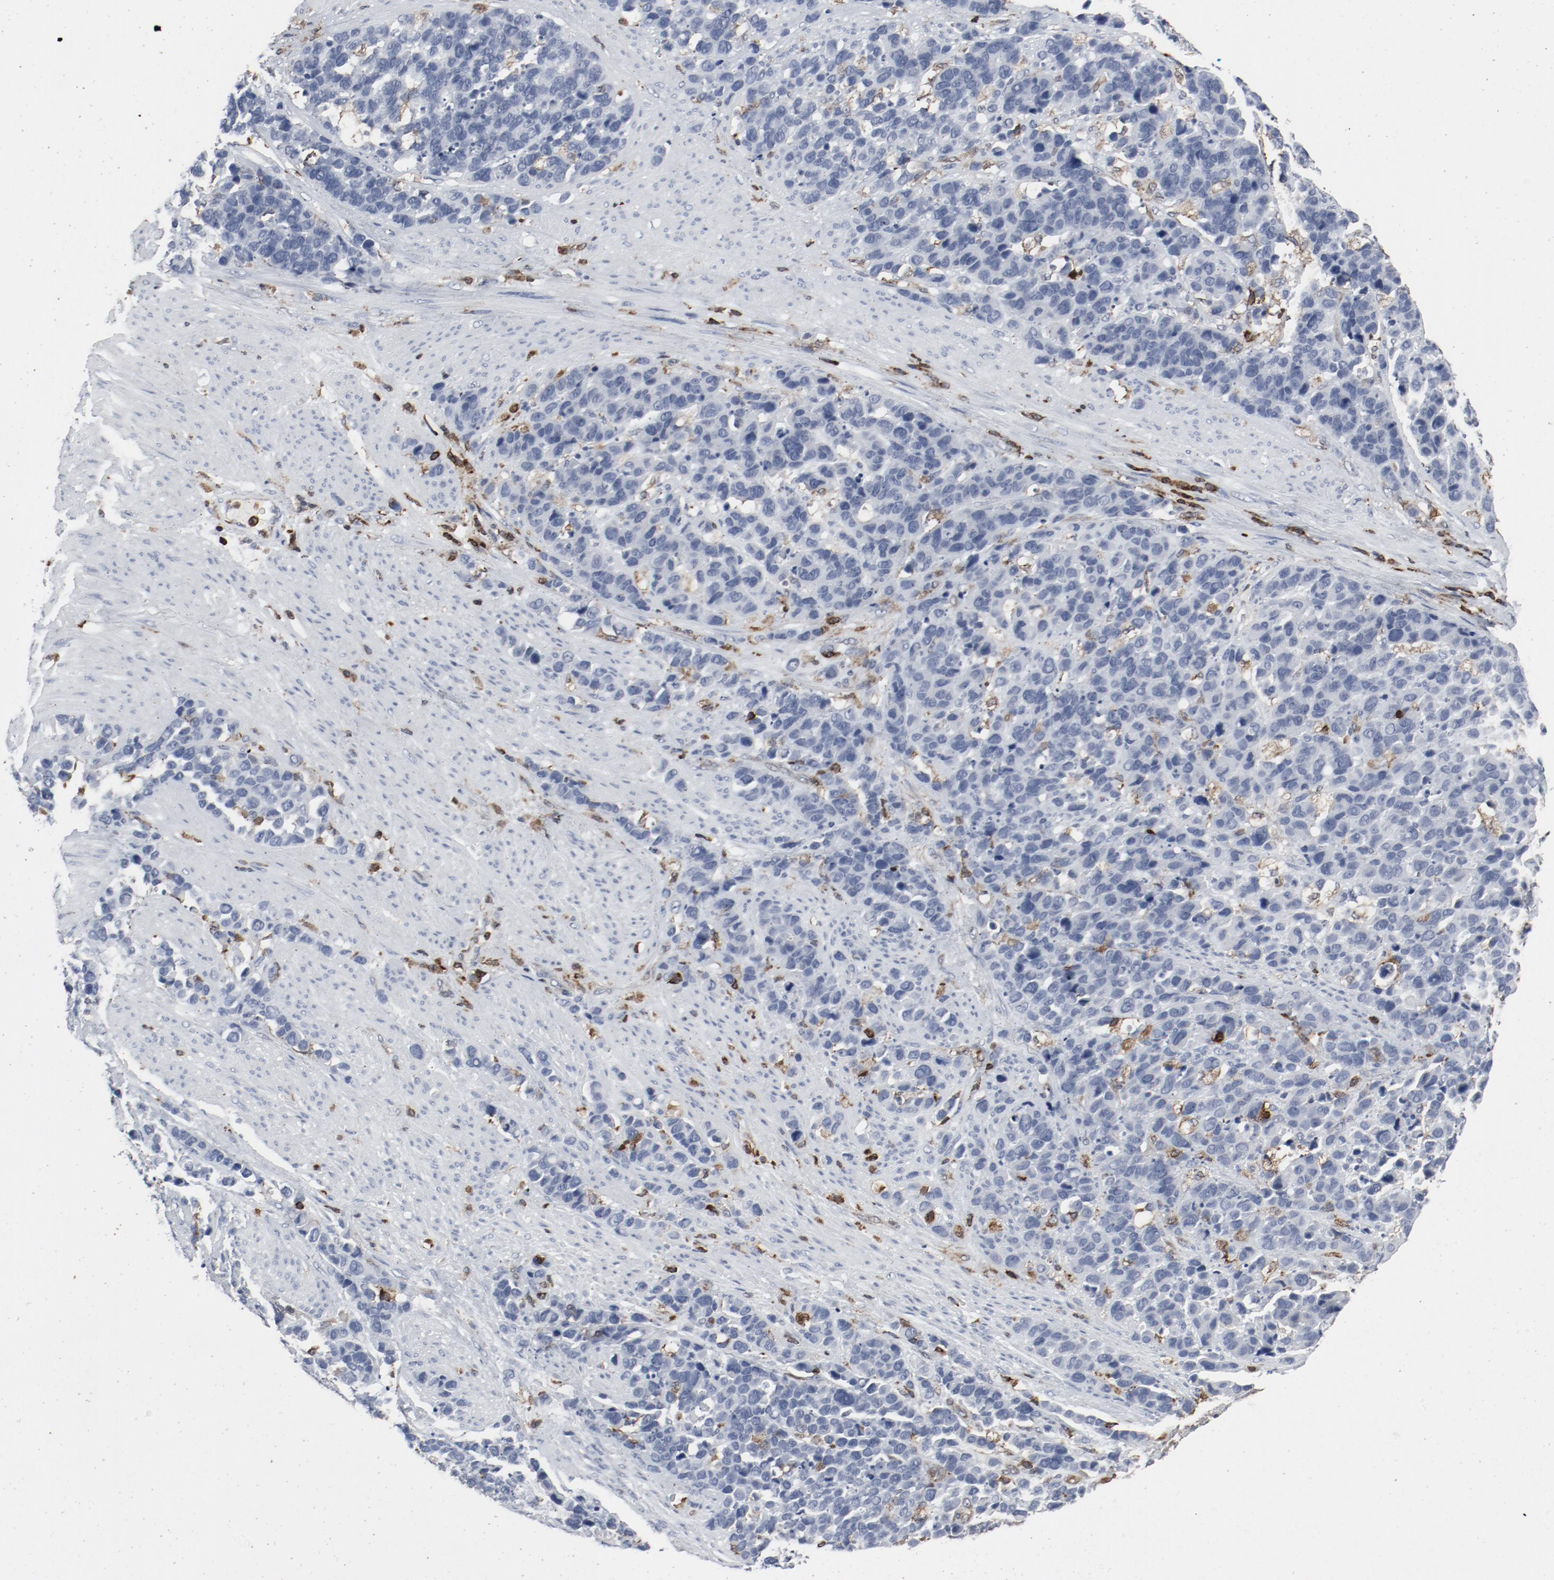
{"staining": {"intensity": "negative", "quantity": "none", "location": "none"}, "tissue": "stomach cancer", "cell_type": "Tumor cells", "image_type": "cancer", "snomed": [{"axis": "morphology", "description": "Adenocarcinoma, NOS"}, {"axis": "topography", "description": "Stomach, upper"}], "caption": "Tumor cells show no significant protein expression in stomach cancer (adenocarcinoma). (DAB immunohistochemistry with hematoxylin counter stain).", "gene": "LCP2", "patient": {"sex": "male", "age": 71}}